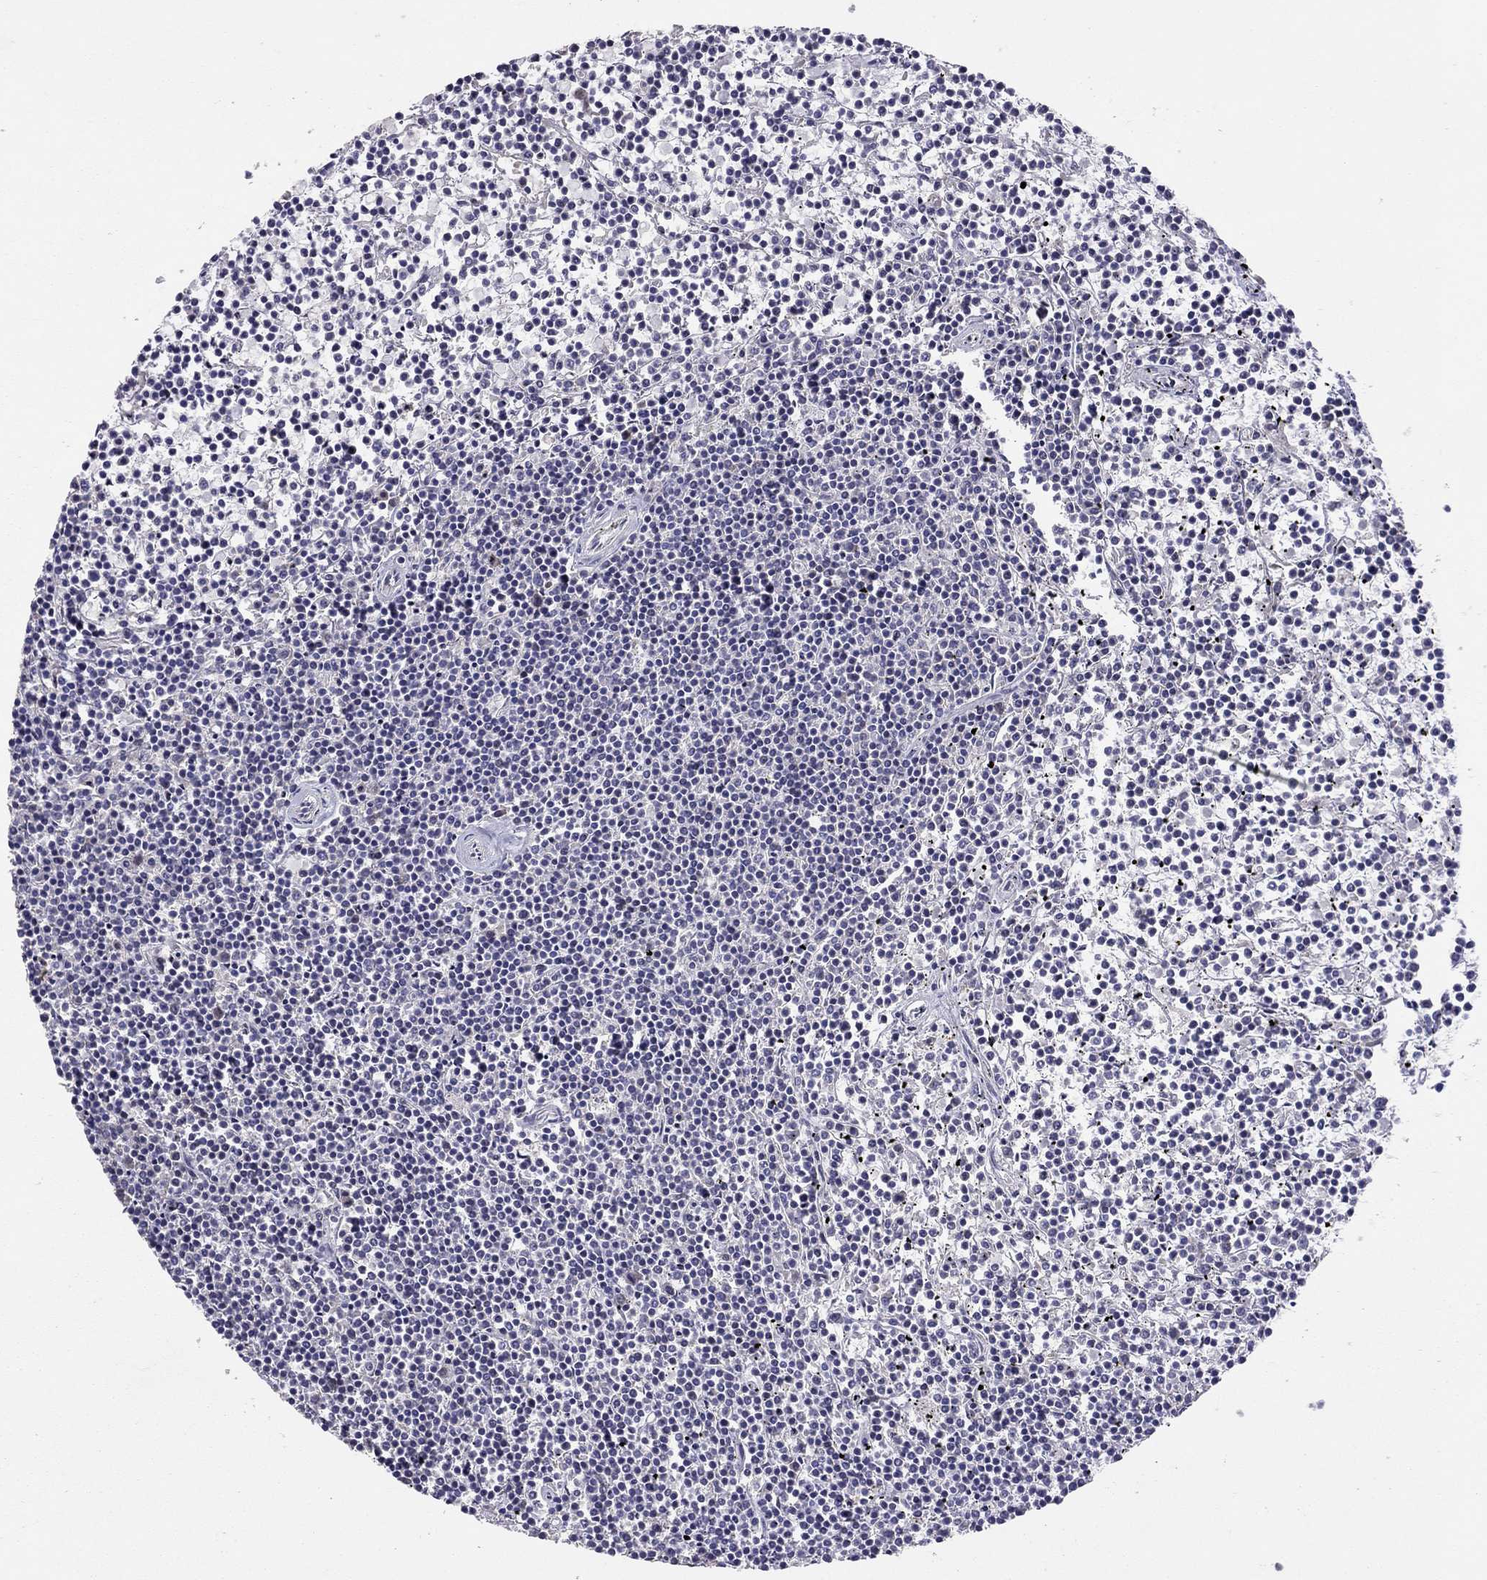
{"staining": {"intensity": "negative", "quantity": "none", "location": "none"}, "tissue": "lymphoma", "cell_type": "Tumor cells", "image_type": "cancer", "snomed": [{"axis": "morphology", "description": "Malignant lymphoma, non-Hodgkin's type, Low grade"}, {"axis": "topography", "description": "Spleen"}], "caption": "The immunohistochemistry (IHC) histopathology image has no significant staining in tumor cells of lymphoma tissue.", "gene": "SYTL2", "patient": {"sex": "female", "age": 19}}